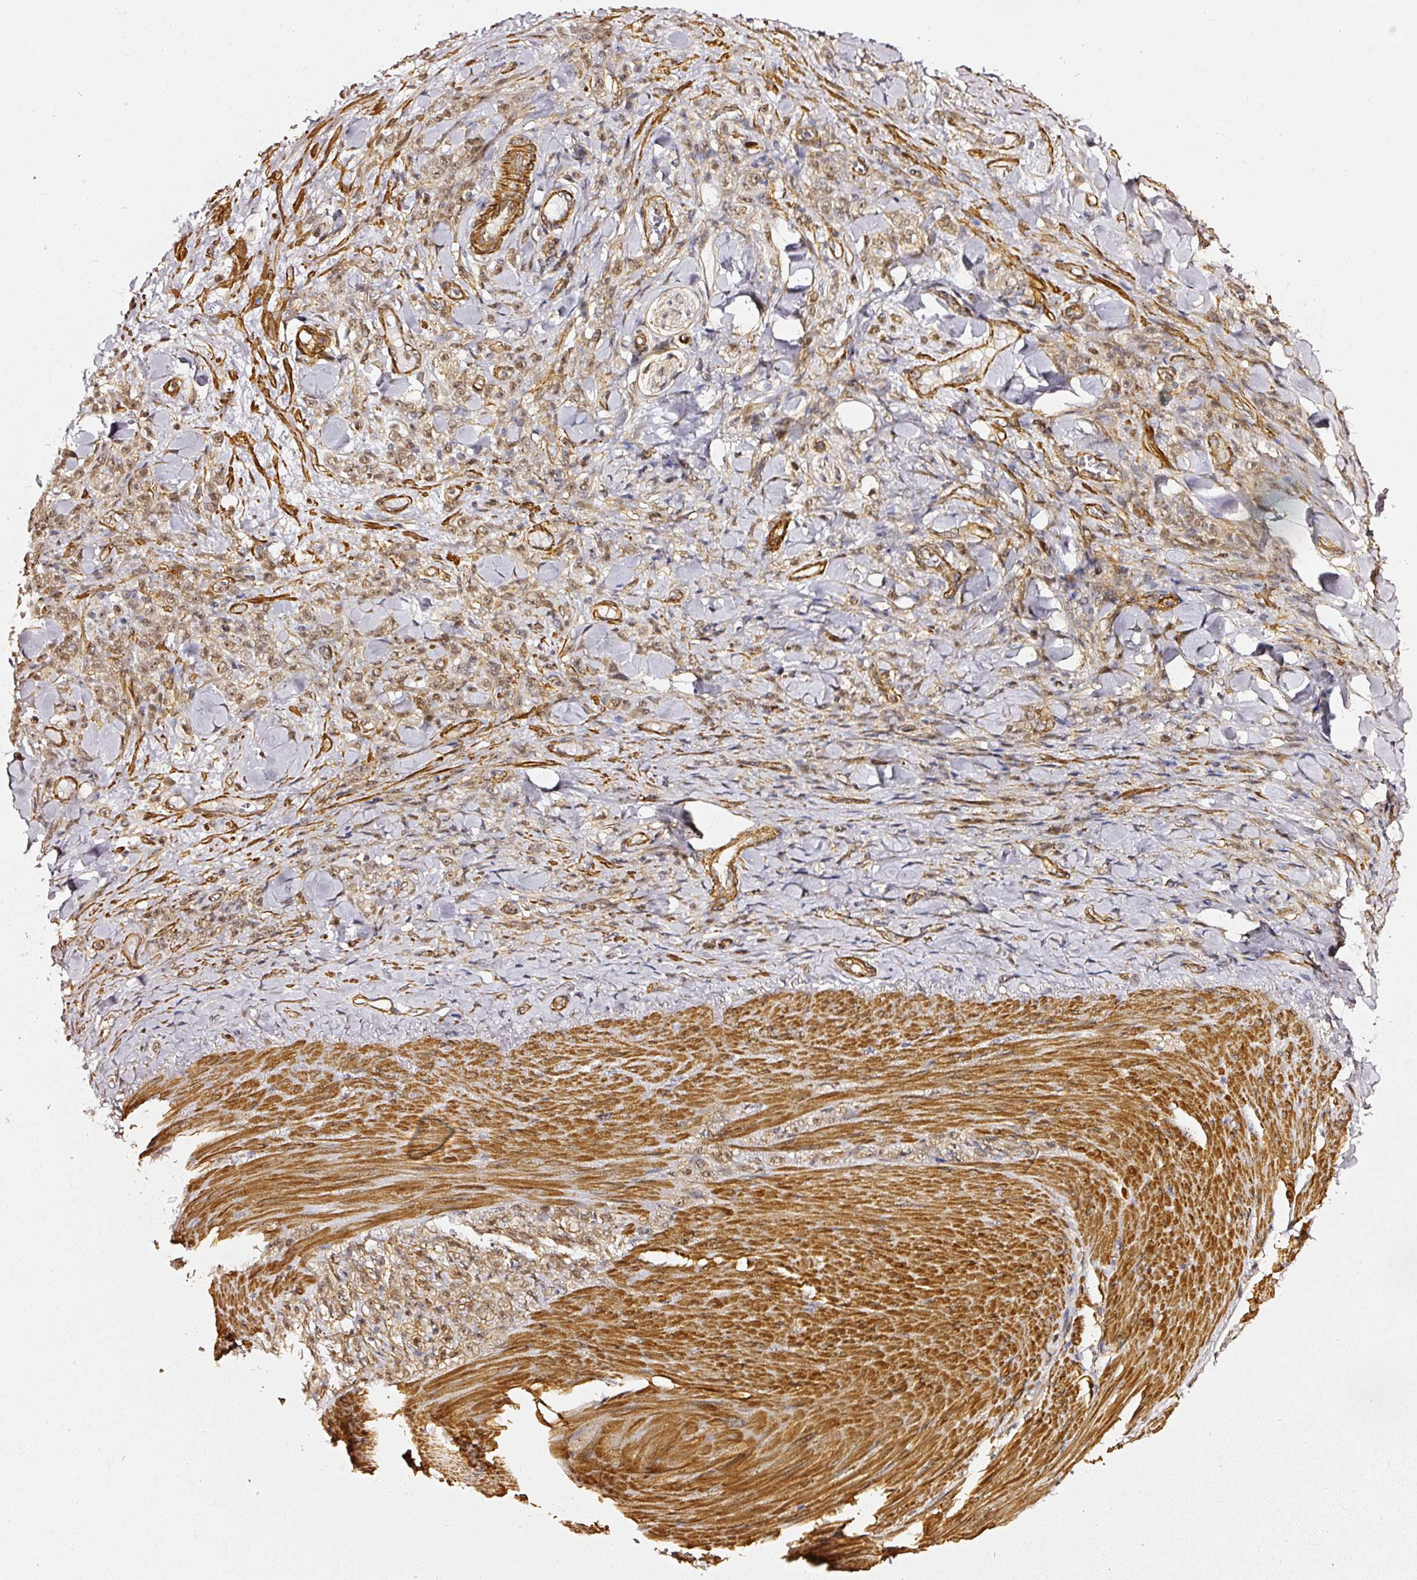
{"staining": {"intensity": "moderate", "quantity": ">75%", "location": "cytoplasmic/membranous"}, "tissue": "stomach cancer", "cell_type": "Tumor cells", "image_type": "cancer", "snomed": [{"axis": "morphology", "description": "Normal tissue, NOS"}, {"axis": "morphology", "description": "Adenocarcinoma, NOS"}, {"axis": "topography", "description": "Stomach"}], "caption": "This image exhibits immunohistochemistry (IHC) staining of human stomach cancer, with medium moderate cytoplasmic/membranous staining in about >75% of tumor cells.", "gene": "PSMD1", "patient": {"sex": "male", "age": 82}}